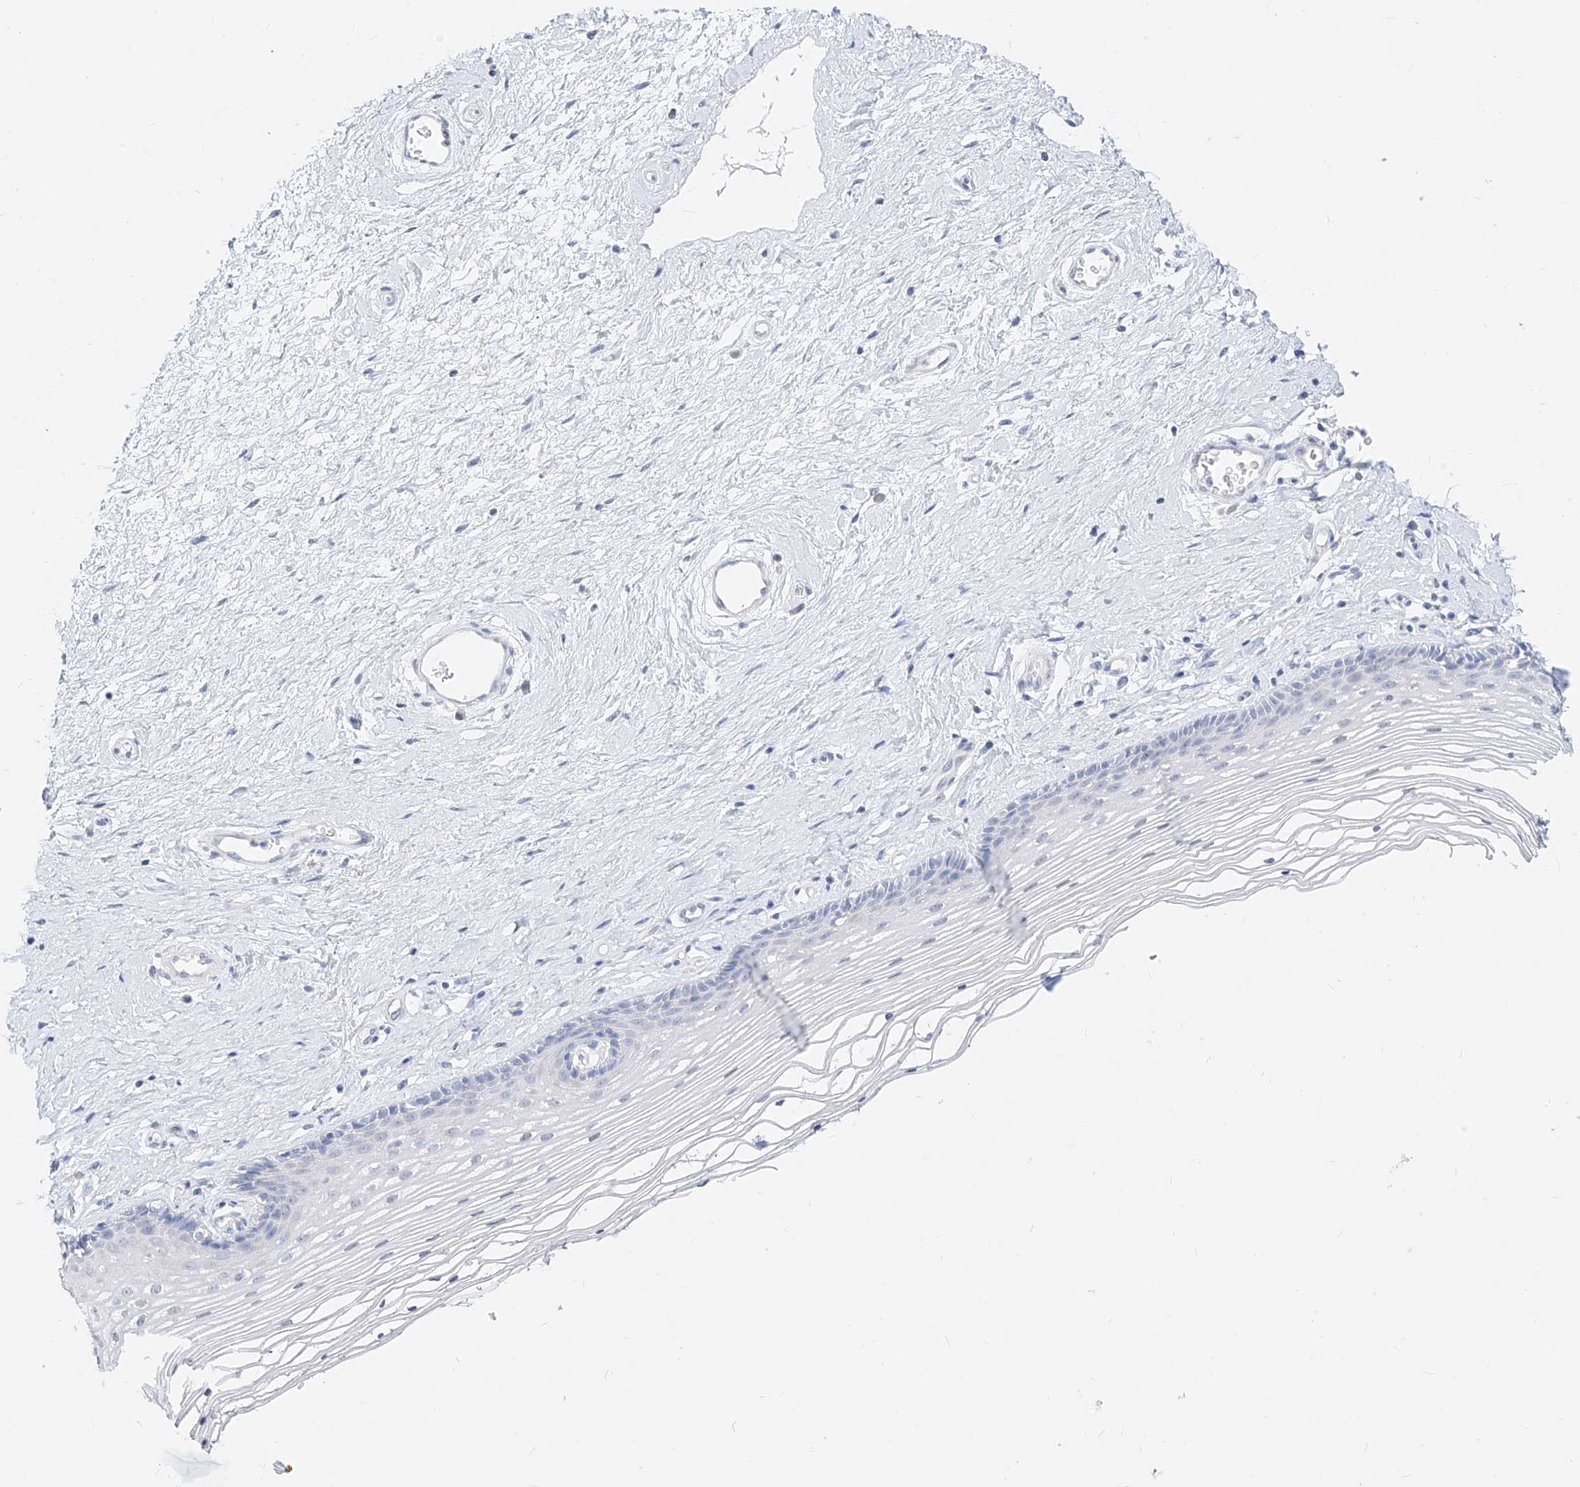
{"staining": {"intensity": "negative", "quantity": "none", "location": "none"}, "tissue": "vagina", "cell_type": "Squamous epithelial cells", "image_type": "normal", "snomed": [{"axis": "morphology", "description": "Normal tissue, NOS"}, {"axis": "topography", "description": "Vagina"}], "caption": "This is an immunohistochemistry photomicrograph of unremarkable vagina. There is no staining in squamous epithelial cells.", "gene": "ZZEF1", "patient": {"sex": "female", "age": 46}}